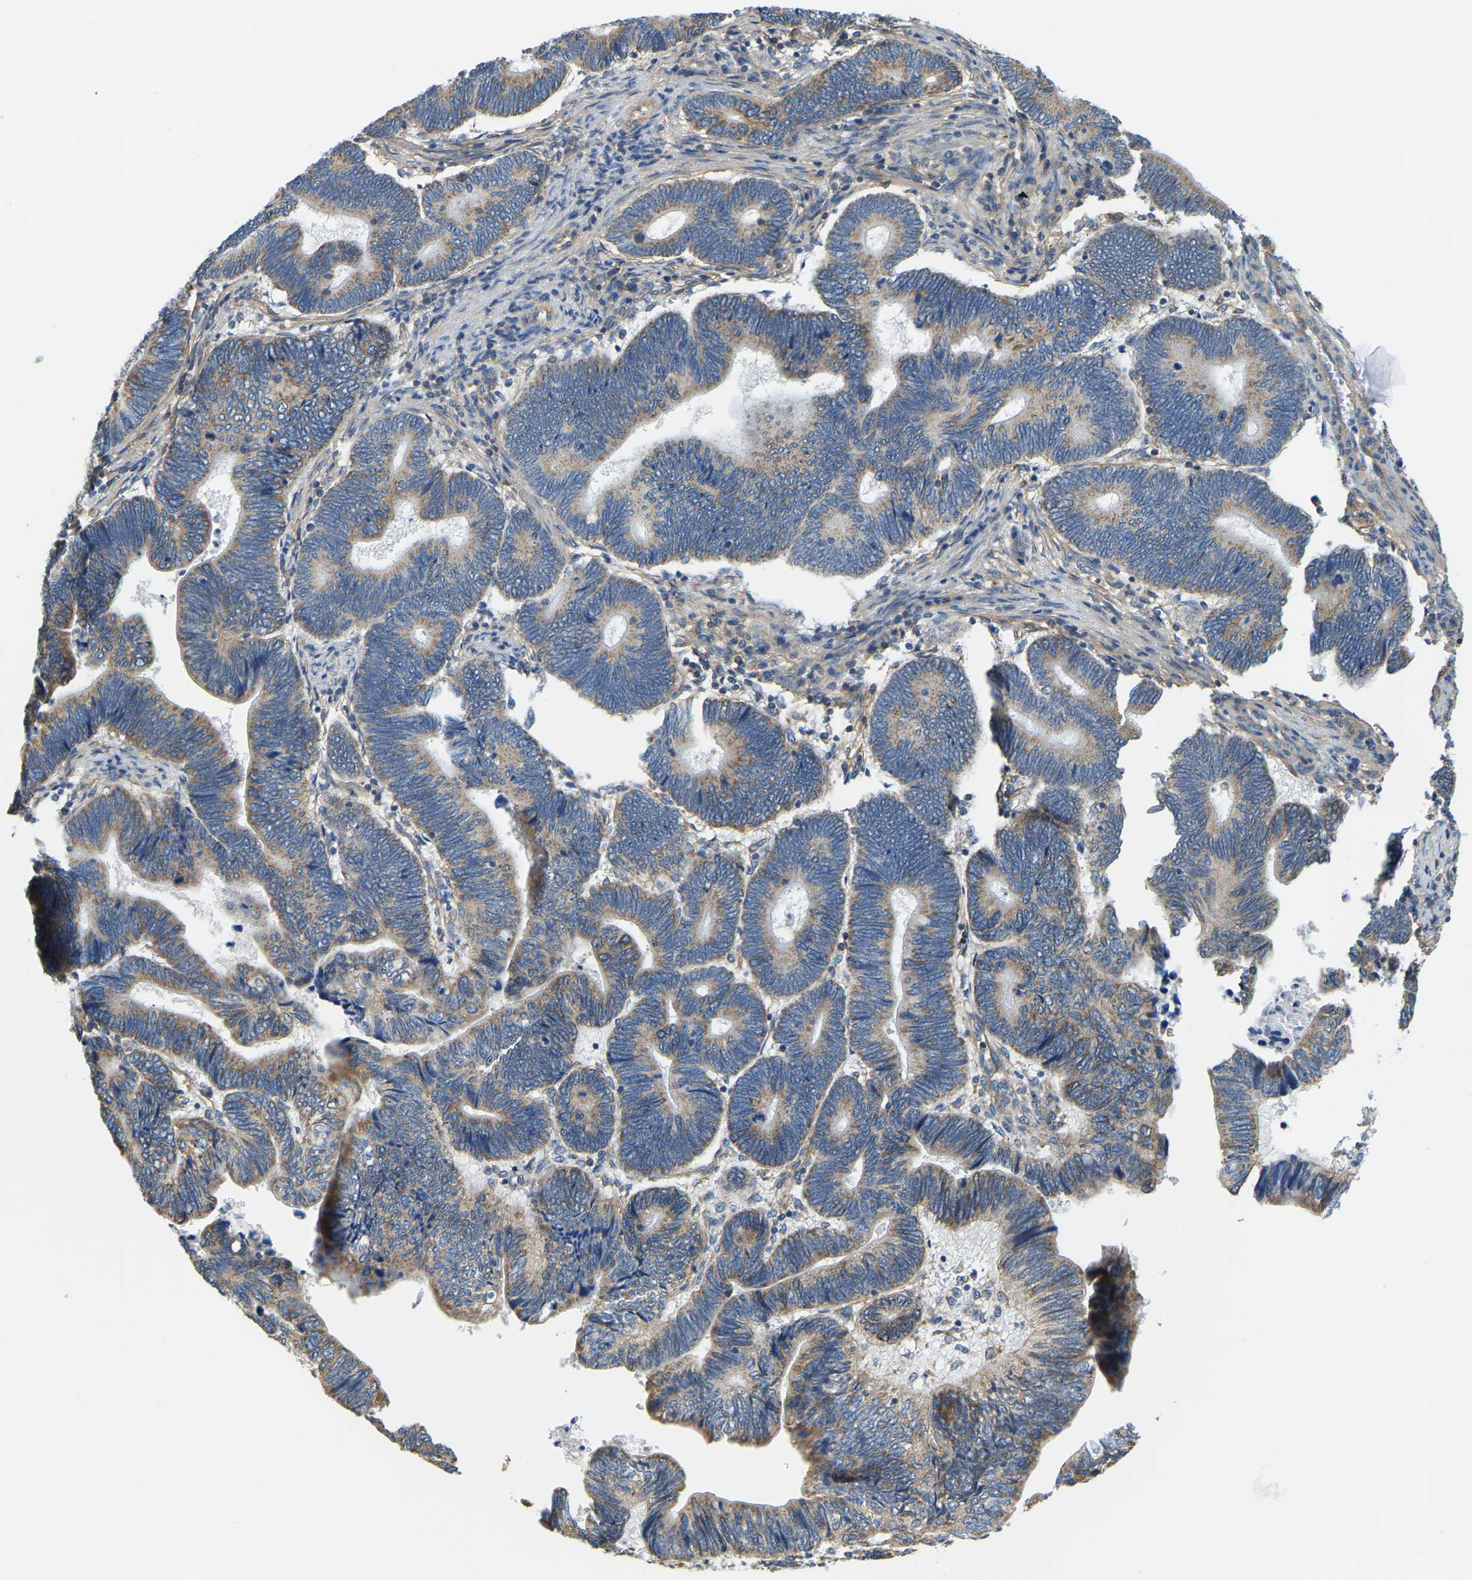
{"staining": {"intensity": "moderate", "quantity": ">75%", "location": "cytoplasmic/membranous"}, "tissue": "pancreatic cancer", "cell_type": "Tumor cells", "image_type": "cancer", "snomed": [{"axis": "morphology", "description": "Adenocarcinoma, NOS"}, {"axis": "topography", "description": "Pancreas"}], "caption": "This histopathology image shows pancreatic adenocarcinoma stained with immunohistochemistry (IHC) to label a protein in brown. The cytoplasmic/membranous of tumor cells show moderate positivity for the protein. Nuclei are counter-stained blue.", "gene": "AHNAK", "patient": {"sex": "female", "age": 70}}